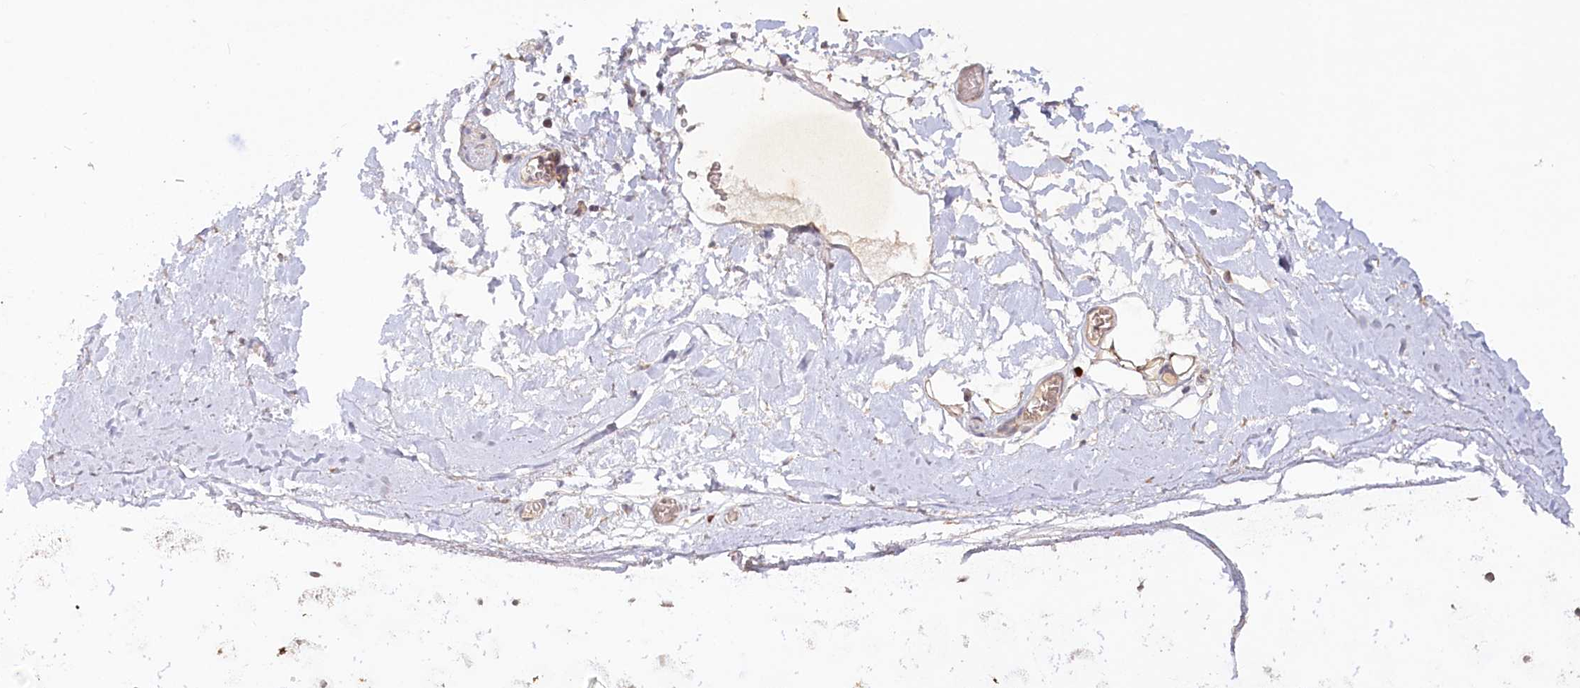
{"staining": {"intensity": "weak", "quantity": ">75%", "location": "cytoplasmic/membranous"}, "tissue": "adipose tissue", "cell_type": "Adipocytes", "image_type": "normal", "snomed": [{"axis": "morphology", "description": "Normal tissue, NOS"}, {"axis": "topography", "description": "Lymph node"}, {"axis": "topography", "description": "Bronchus"}], "caption": "This photomicrograph reveals IHC staining of benign adipose tissue, with low weak cytoplasmic/membranous staining in about >75% of adipocytes.", "gene": "IRAK1BP1", "patient": {"sex": "male", "age": 63}}